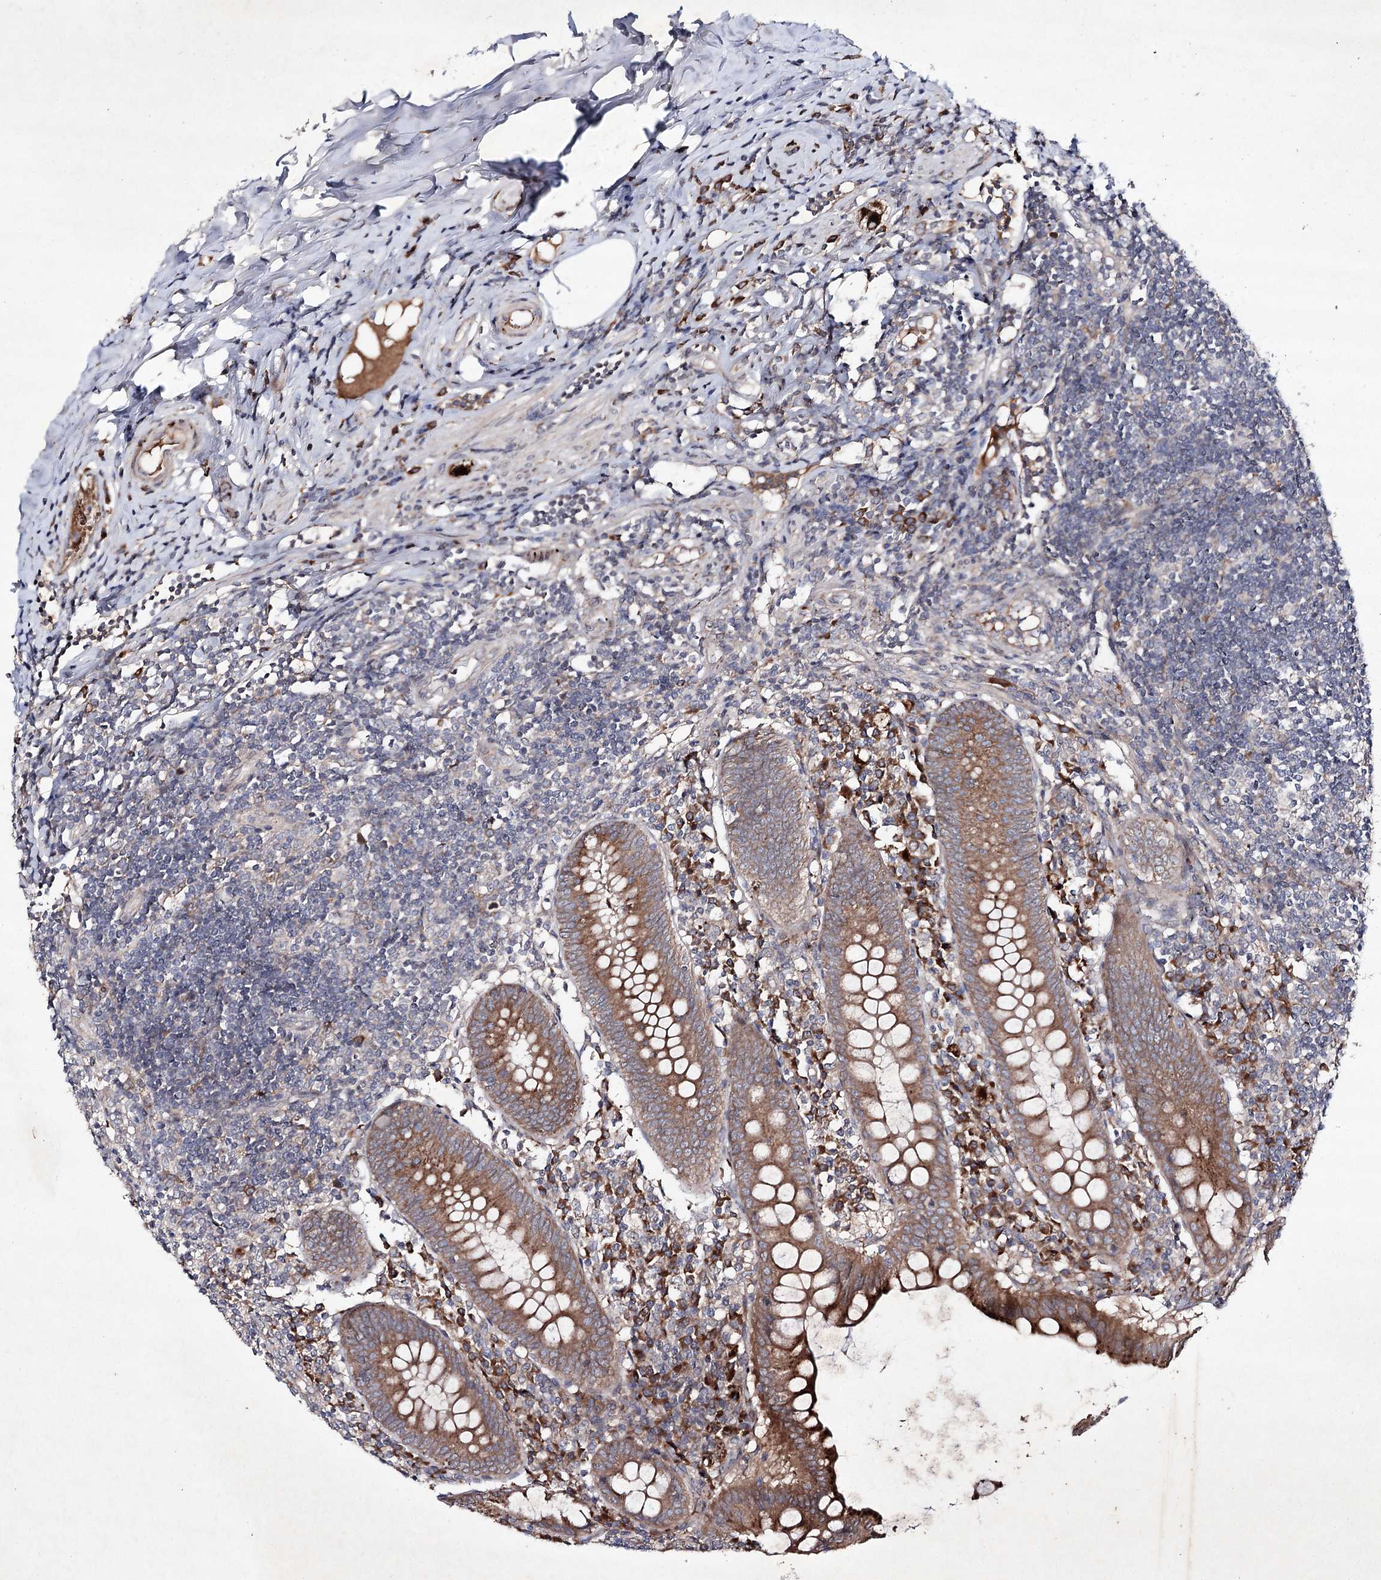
{"staining": {"intensity": "moderate", "quantity": ">75%", "location": "cytoplasmic/membranous"}, "tissue": "appendix", "cell_type": "Glandular cells", "image_type": "normal", "snomed": [{"axis": "morphology", "description": "Normal tissue, NOS"}, {"axis": "topography", "description": "Appendix"}], "caption": "The photomicrograph shows staining of benign appendix, revealing moderate cytoplasmic/membranous protein expression (brown color) within glandular cells. The protein is shown in brown color, while the nuclei are stained blue.", "gene": "ALG9", "patient": {"sex": "female", "age": 54}}